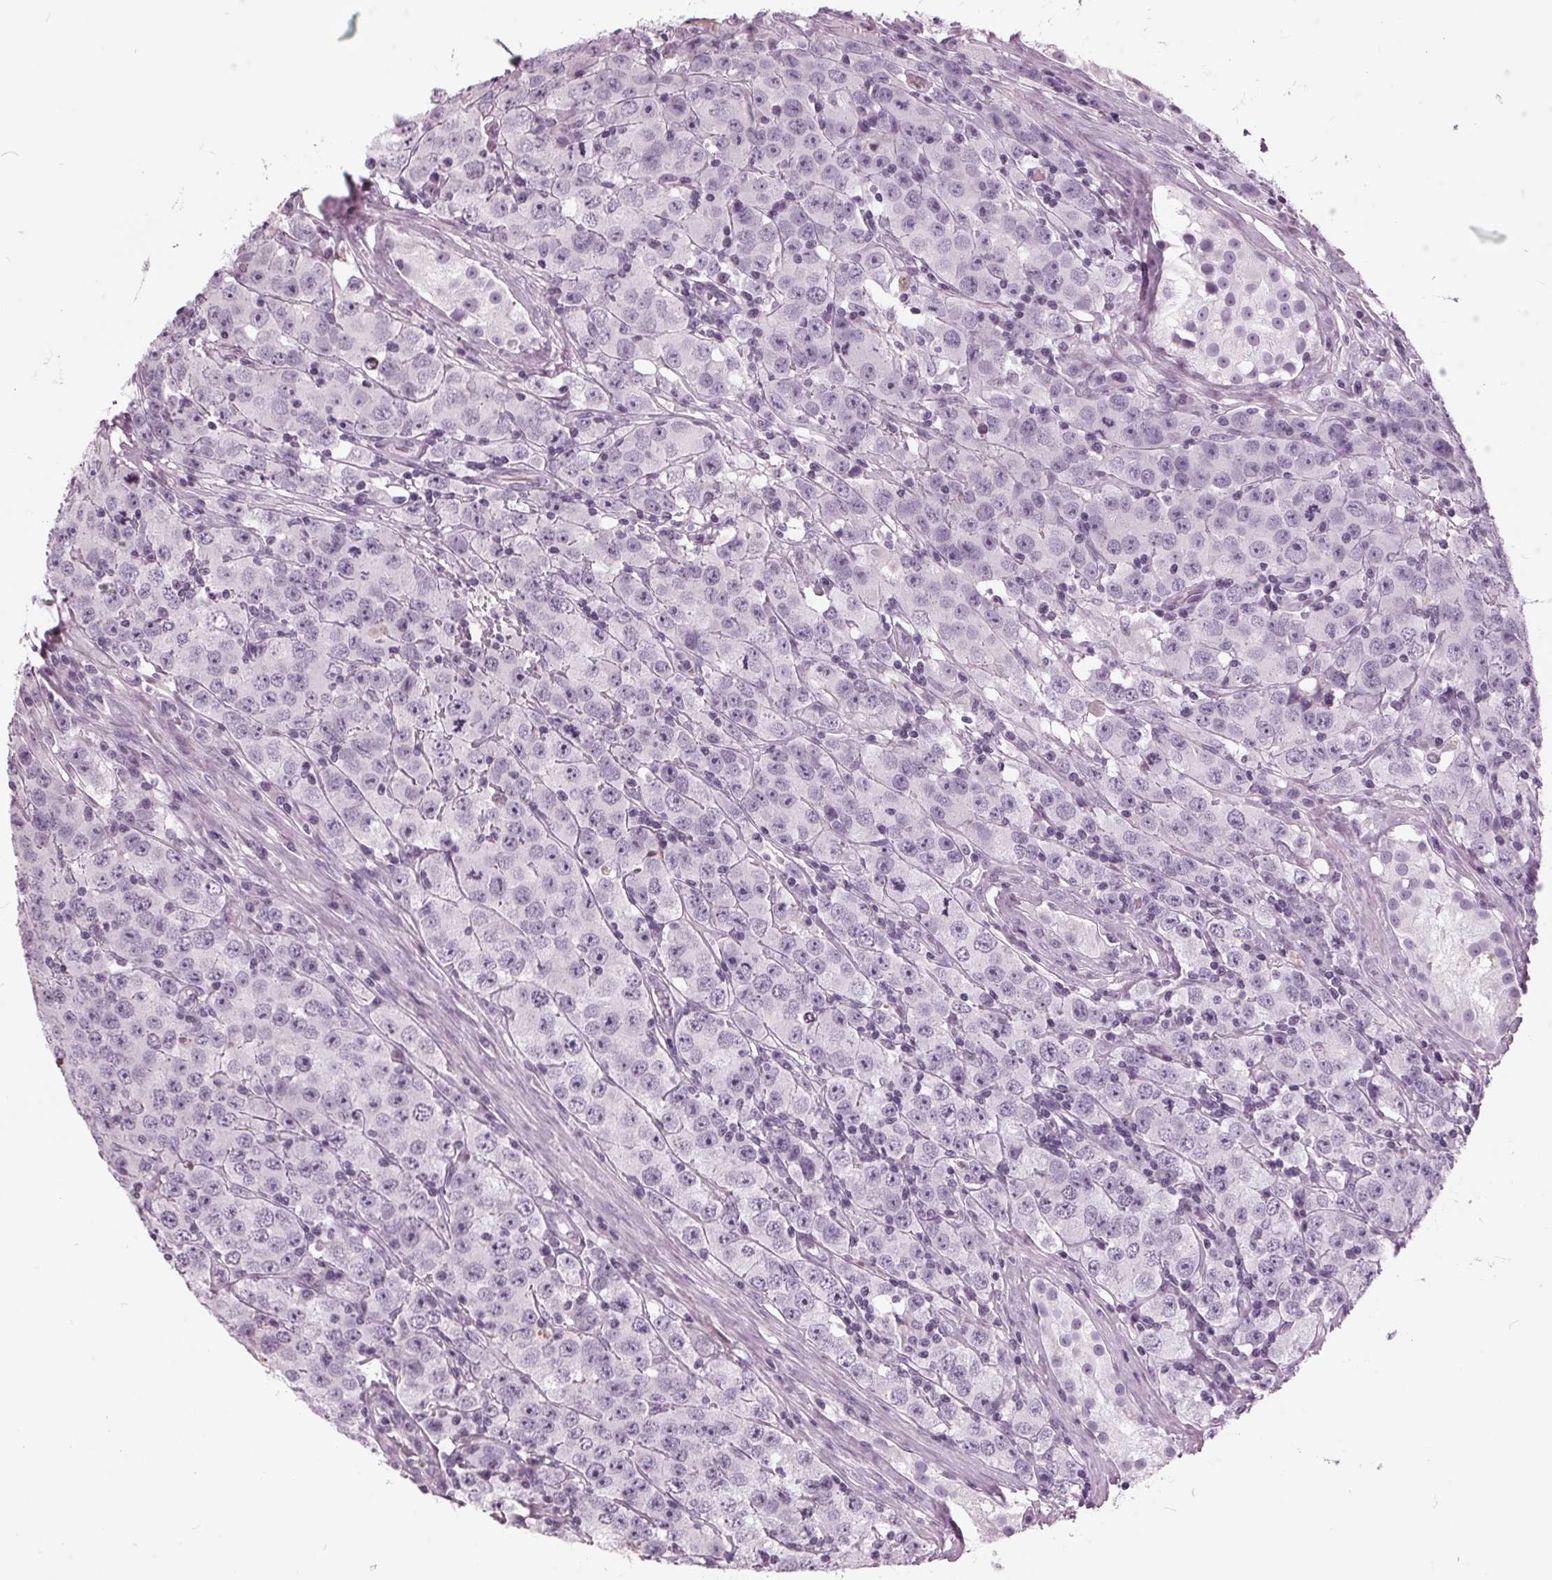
{"staining": {"intensity": "negative", "quantity": "none", "location": "none"}, "tissue": "testis cancer", "cell_type": "Tumor cells", "image_type": "cancer", "snomed": [{"axis": "morphology", "description": "Seminoma, NOS"}, {"axis": "topography", "description": "Testis"}], "caption": "This is an immunohistochemistry image of human testis cancer (seminoma). There is no positivity in tumor cells.", "gene": "SLC9A4", "patient": {"sex": "male", "age": 52}}